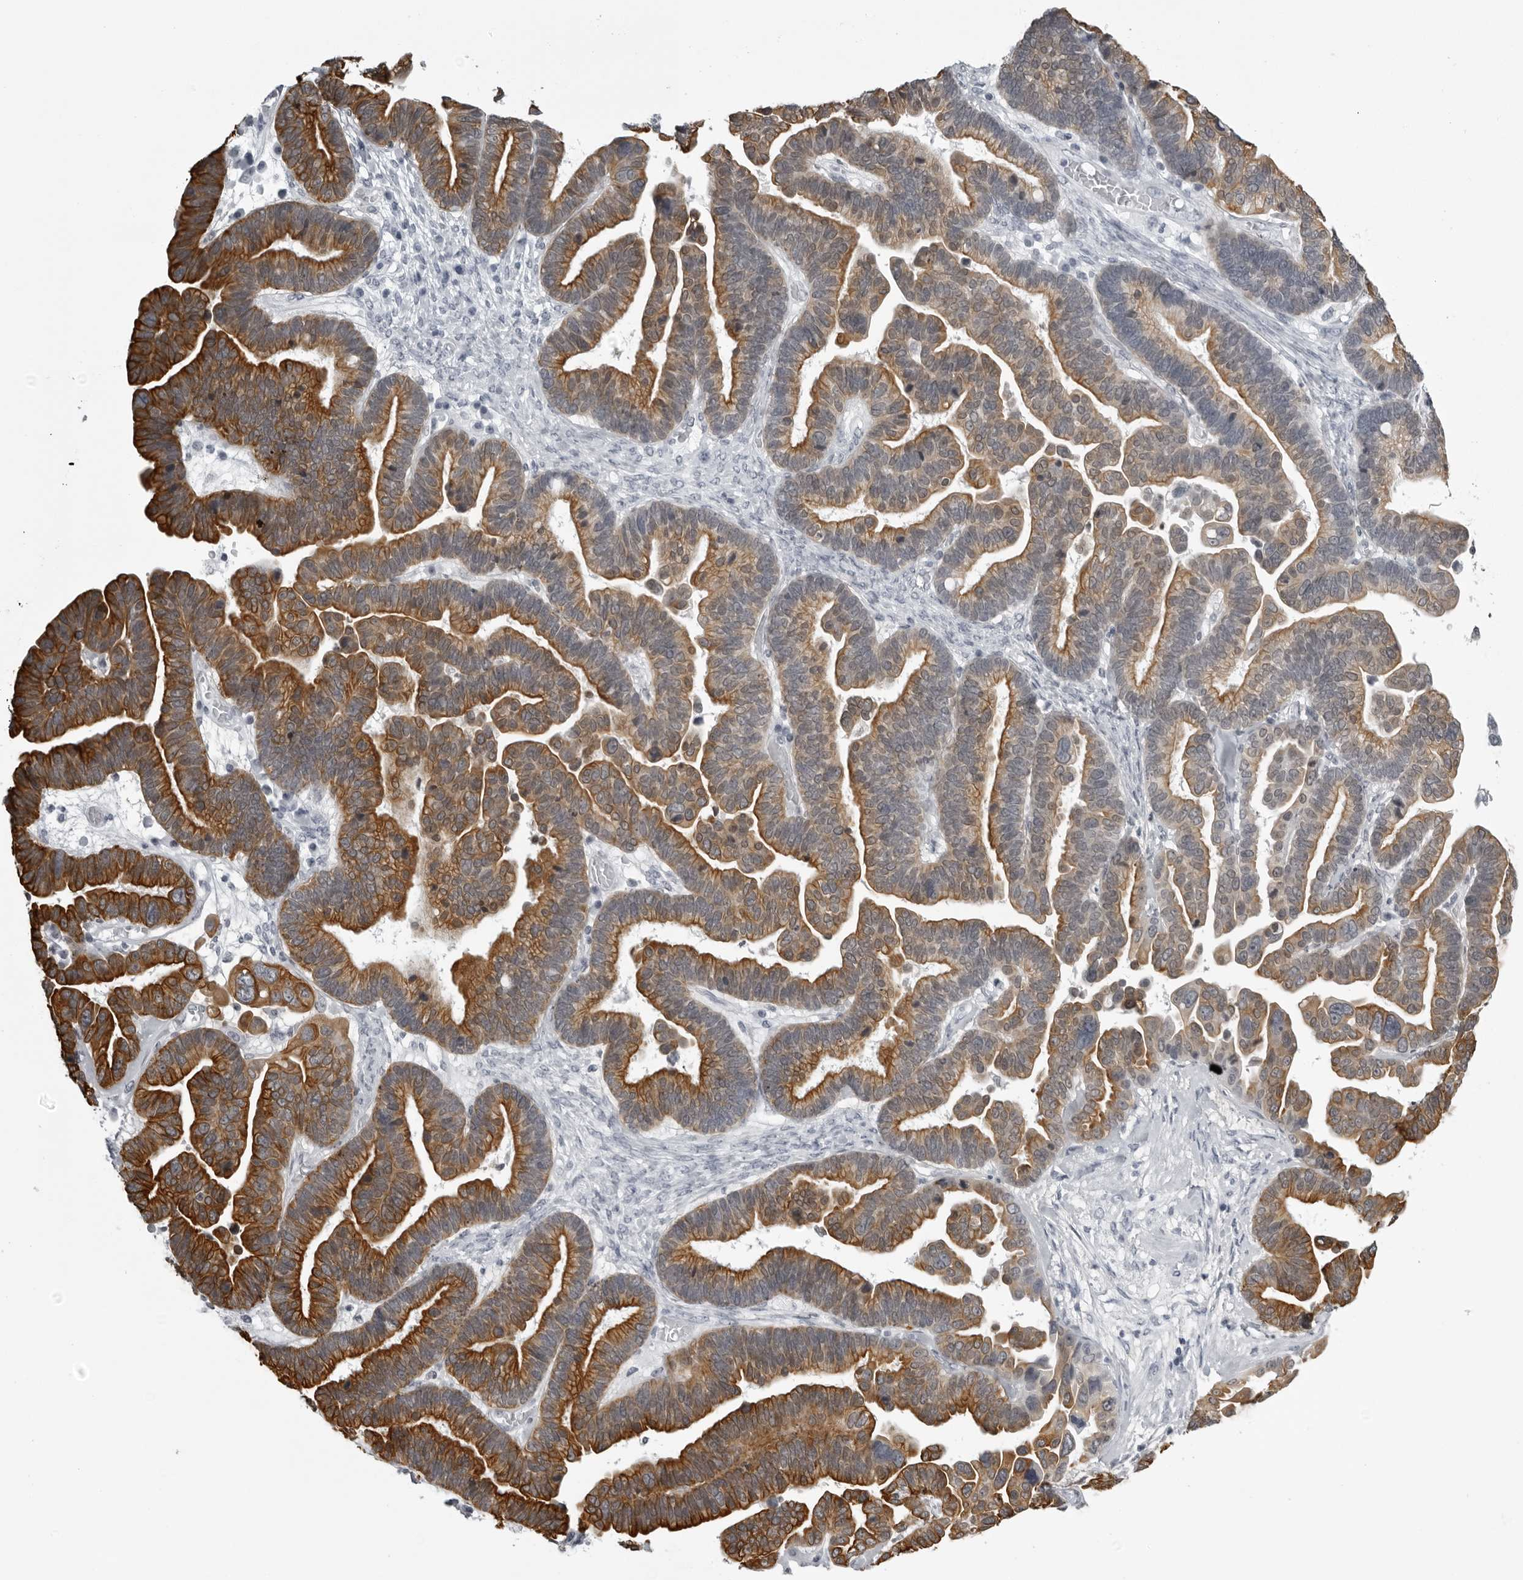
{"staining": {"intensity": "strong", "quantity": "25%-75%", "location": "cytoplasmic/membranous"}, "tissue": "ovarian cancer", "cell_type": "Tumor cells", "image_type": "cancer", "snomed": [{"axis": "morphology", "description": "Cystadenocarcinoma, serous, NOS"}, {"axis": "topography", "description": "Ovary"}], "caption": "Protein expression analysis of ovarian cancer exhibits strong cytoplasmic/membranous staining in approximately 25%-75% of tumor cells.", "gene": "UROD", "patient": {"sex": "female", "age": 56}}